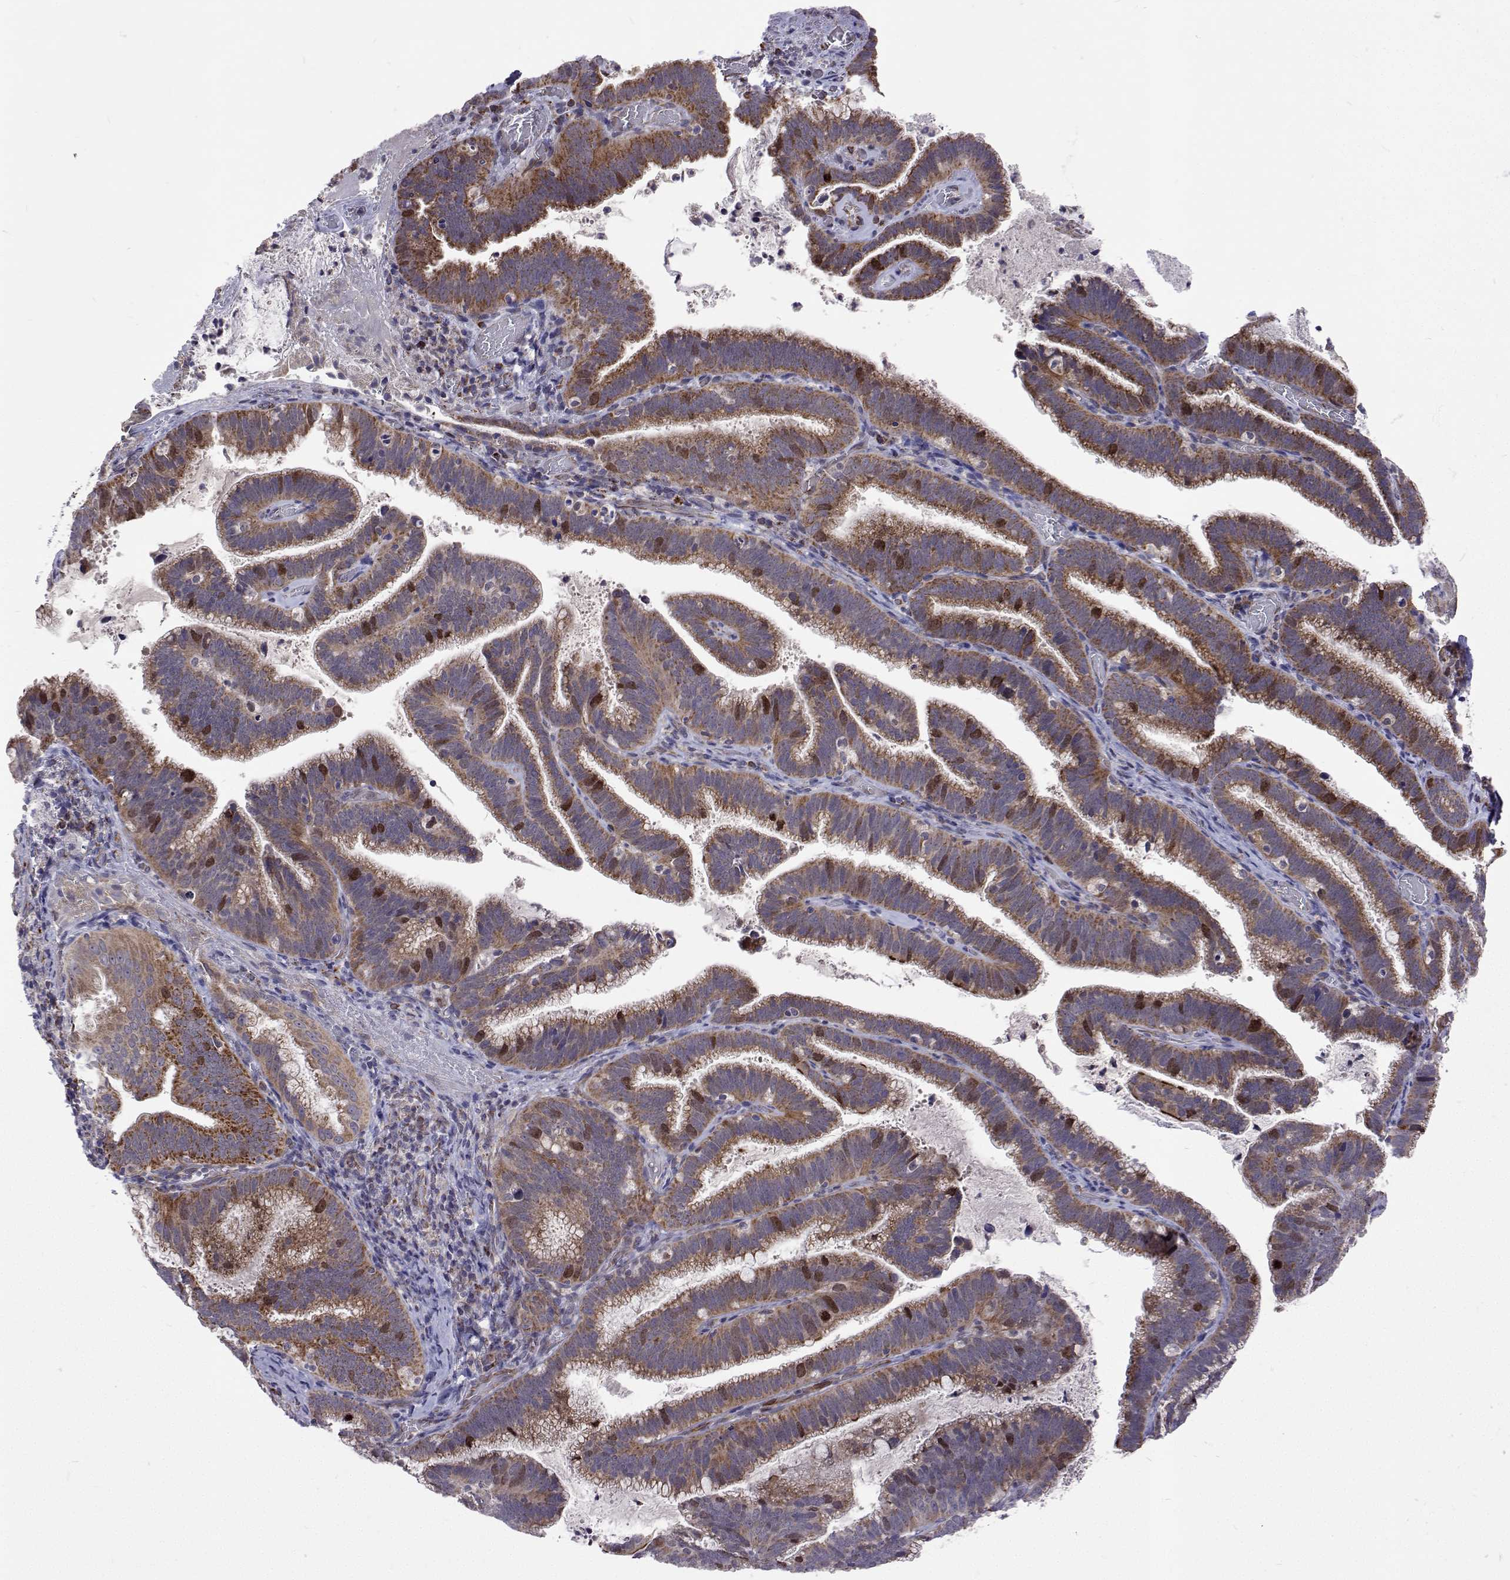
{"staining": {"intensity": "moderate", "quantity": ">75%", "location": "cytoplasmic/membranous"}, "tissue": "cervical cancer", "cell_type": "Tumor cells", "image_type": "cancer", "snomed": [{"axis": "morphology", "description": "Adenocarcinoma, NOS"}, {"axis": "topography", "description": "Cervix"}], "caption": "Cervical cancer was stained to show a protein in brown. There is medium levels of moderate cytoplasmic/membranous staining in about >75% of tumor cells. (DAB (3,3'-diaminobenzidine) = brown stain, brightfield microscopy at high magnification).", "gene": "DHTKD1", "patient": {"sex": "female", "age": 61}}